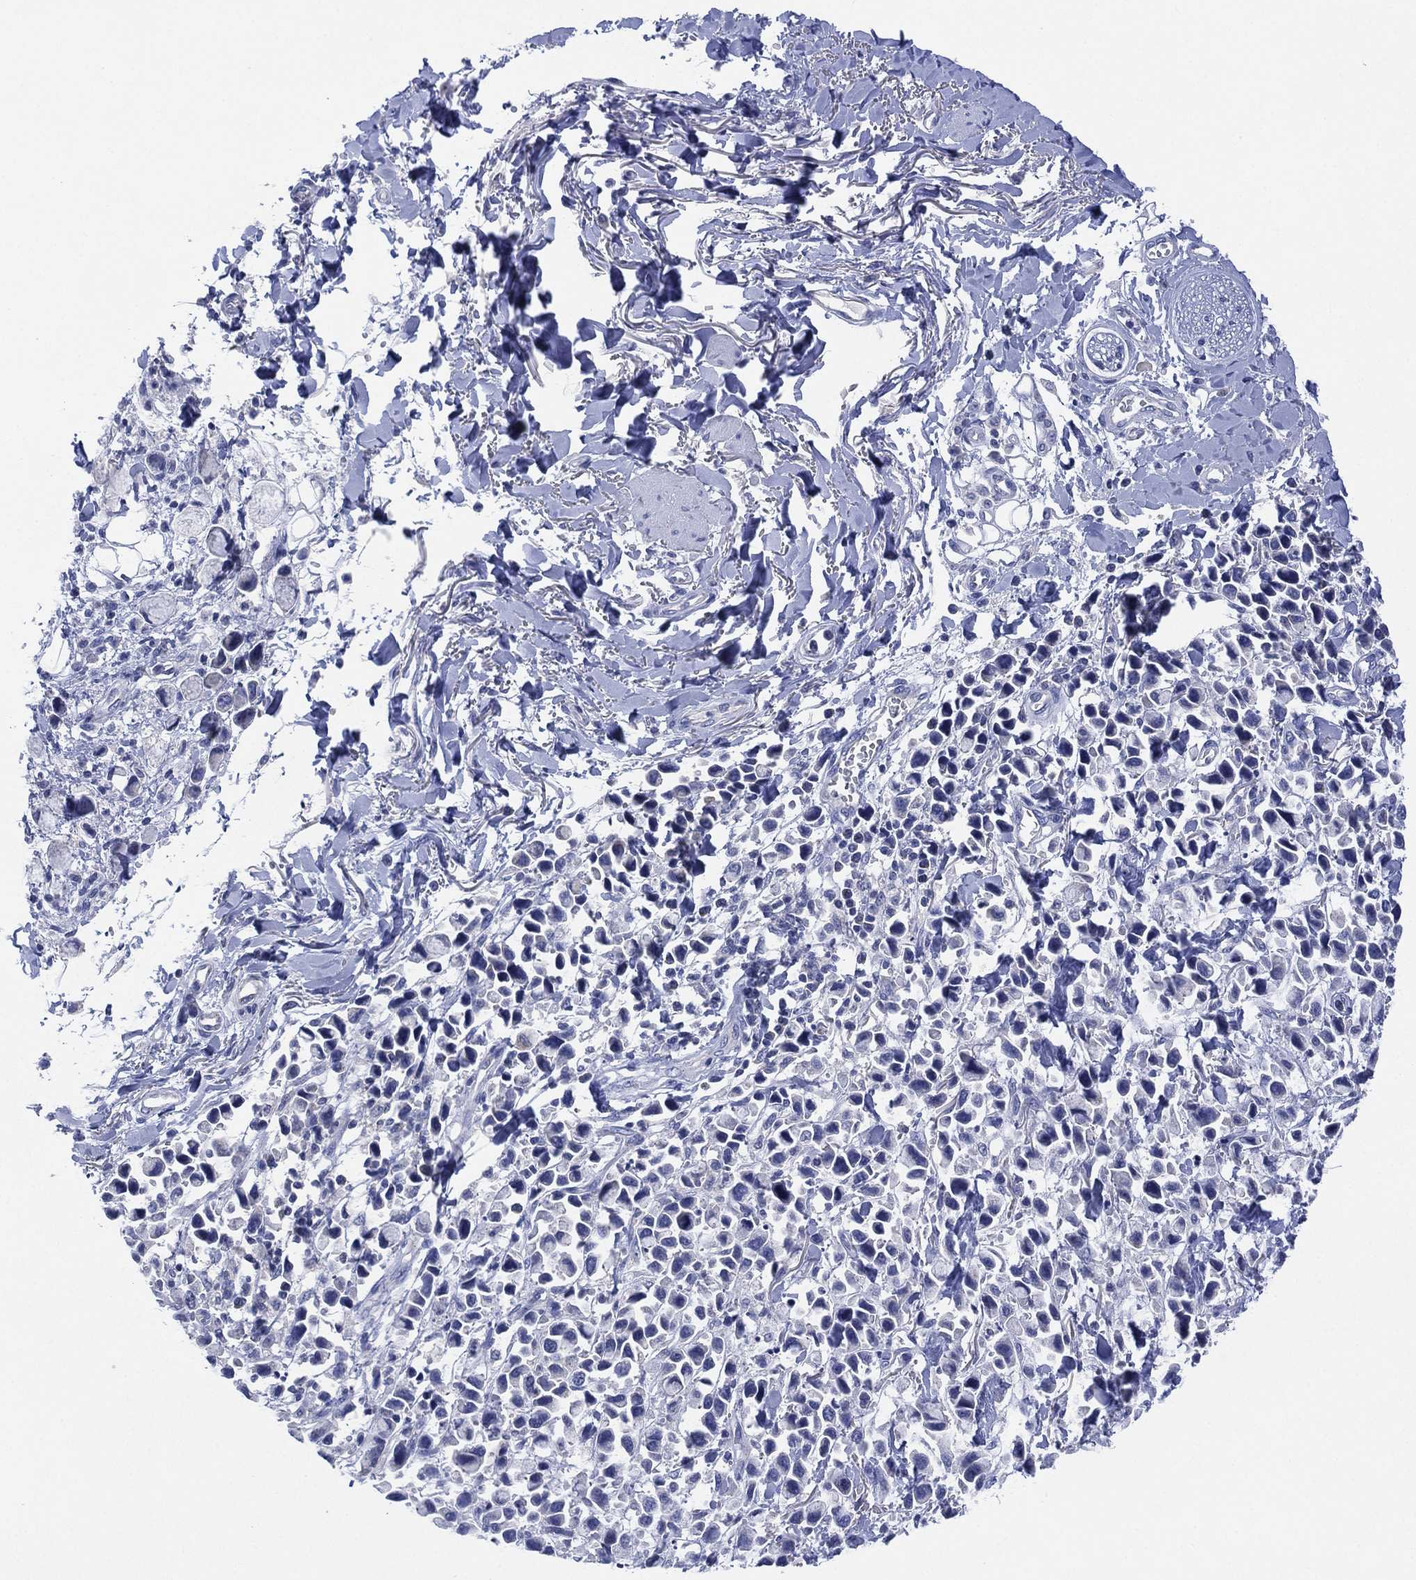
{"staining": {"intensity": "negative", "quantity": "none", "location": "none"}, "tissue": "stomach cancer", "cell_type": "Tumor cells", "image_type": "cancer", "snomed": [{"axis": "morphology", "description": "Adenocarcinoma, NOS"}, {"axis": "topography", "description": "Stomach"}], "caption": "A micrograph of human stomach cancer (adenocarcinoma) is negative for staining in tumor cells.", "gene": "CHRNA3", "patient": {"sex": "female", "age": 81}}